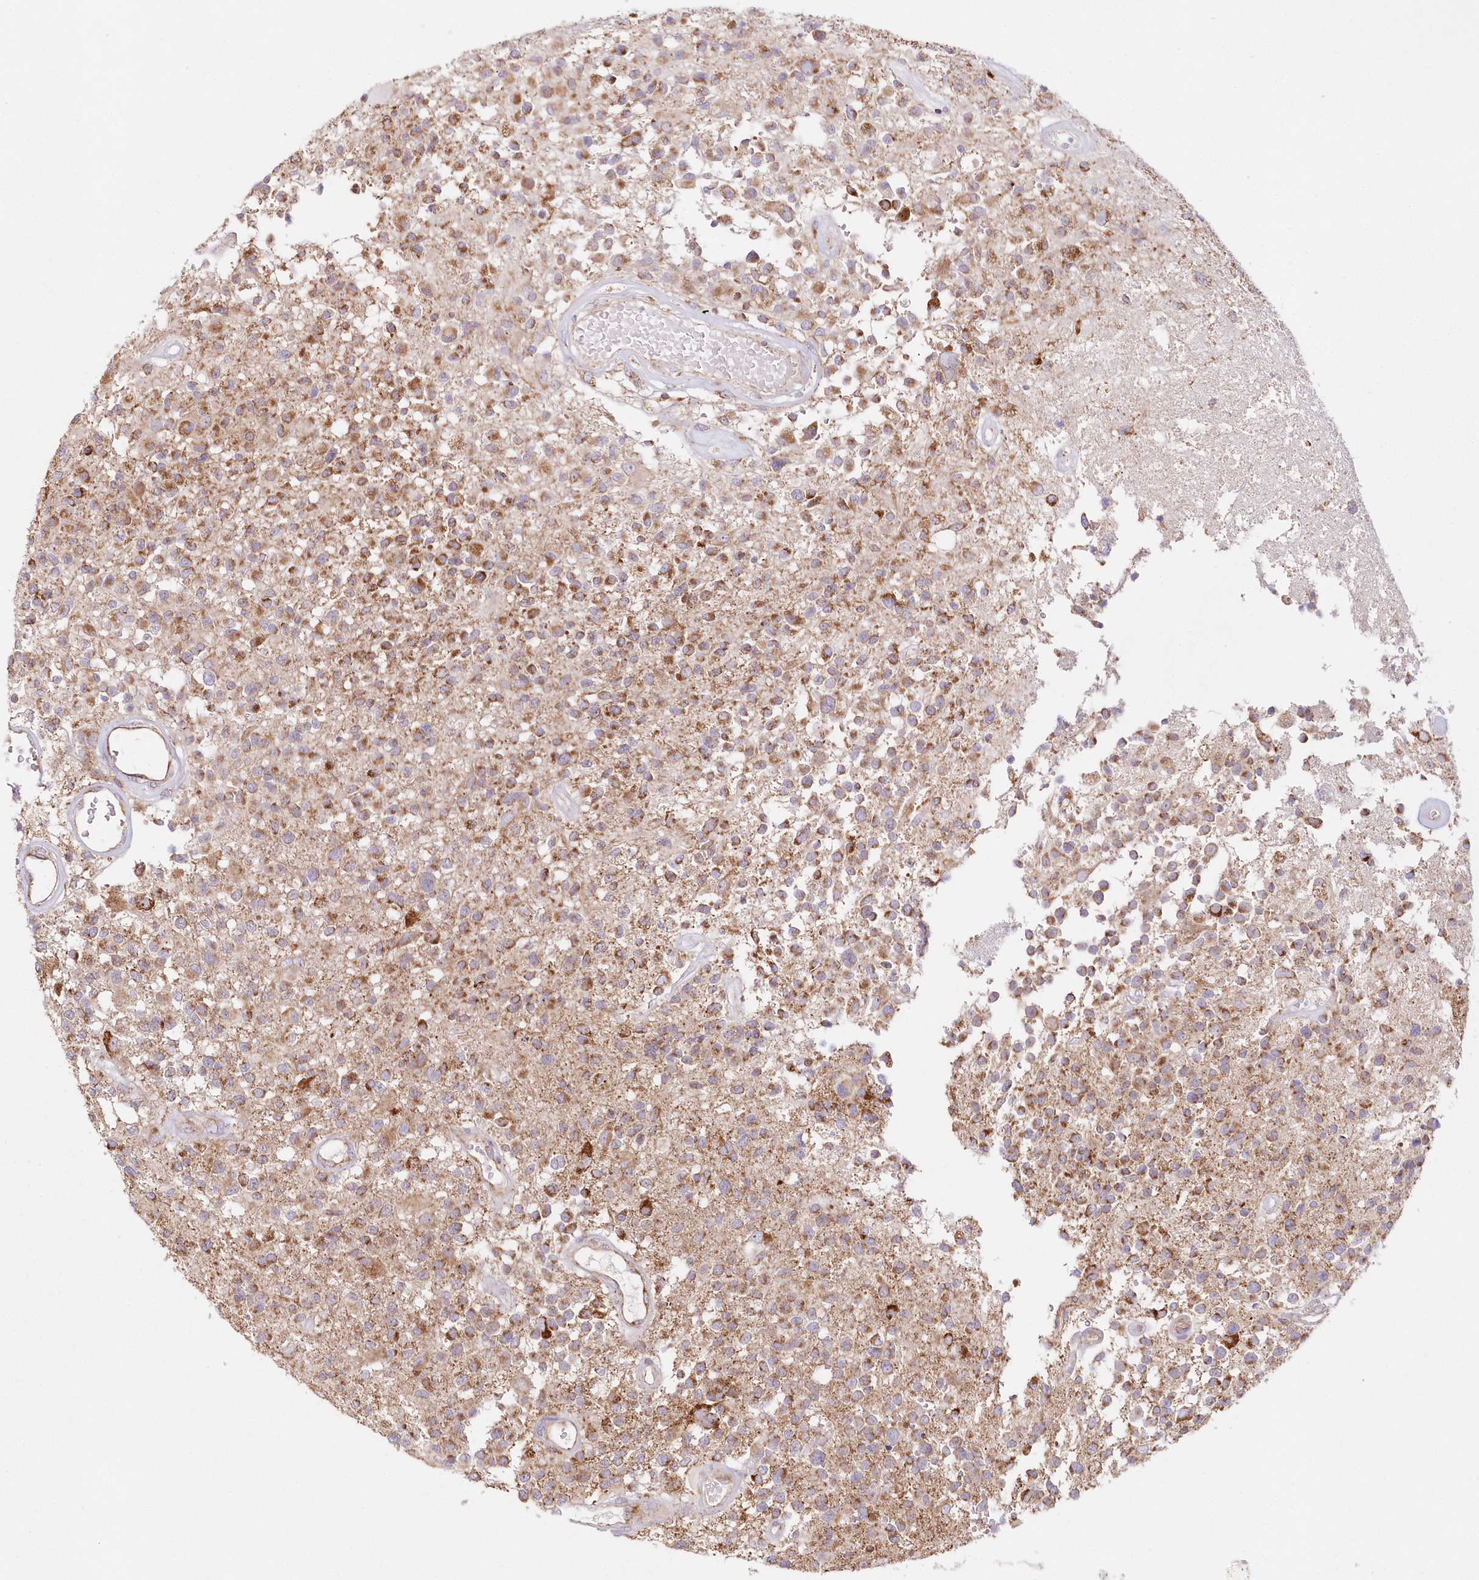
{"staining": {"intensity": "moderate", "quantity": ">75%", "location": "cytoplasmic/membranous"}, "tissue": "glioma", "cell_type": "Tumor cells", "image_type": "cancer", "snomed": [{"axis": "morphology", "description": "Glioma, malignant, High grade"}, {"axis": "morphology", "description": "Glioblastoma, NOS"}, {"axis": "topography", "description": "Brain"}], "caption": "Protein staining by immunohistochemistry exhibits moderate cytoplasmic/membranous expression in approximately >75% of tumor cells in glioma.", "gene": "DNA2", "patient": {"sex": "male", "age": 60}}